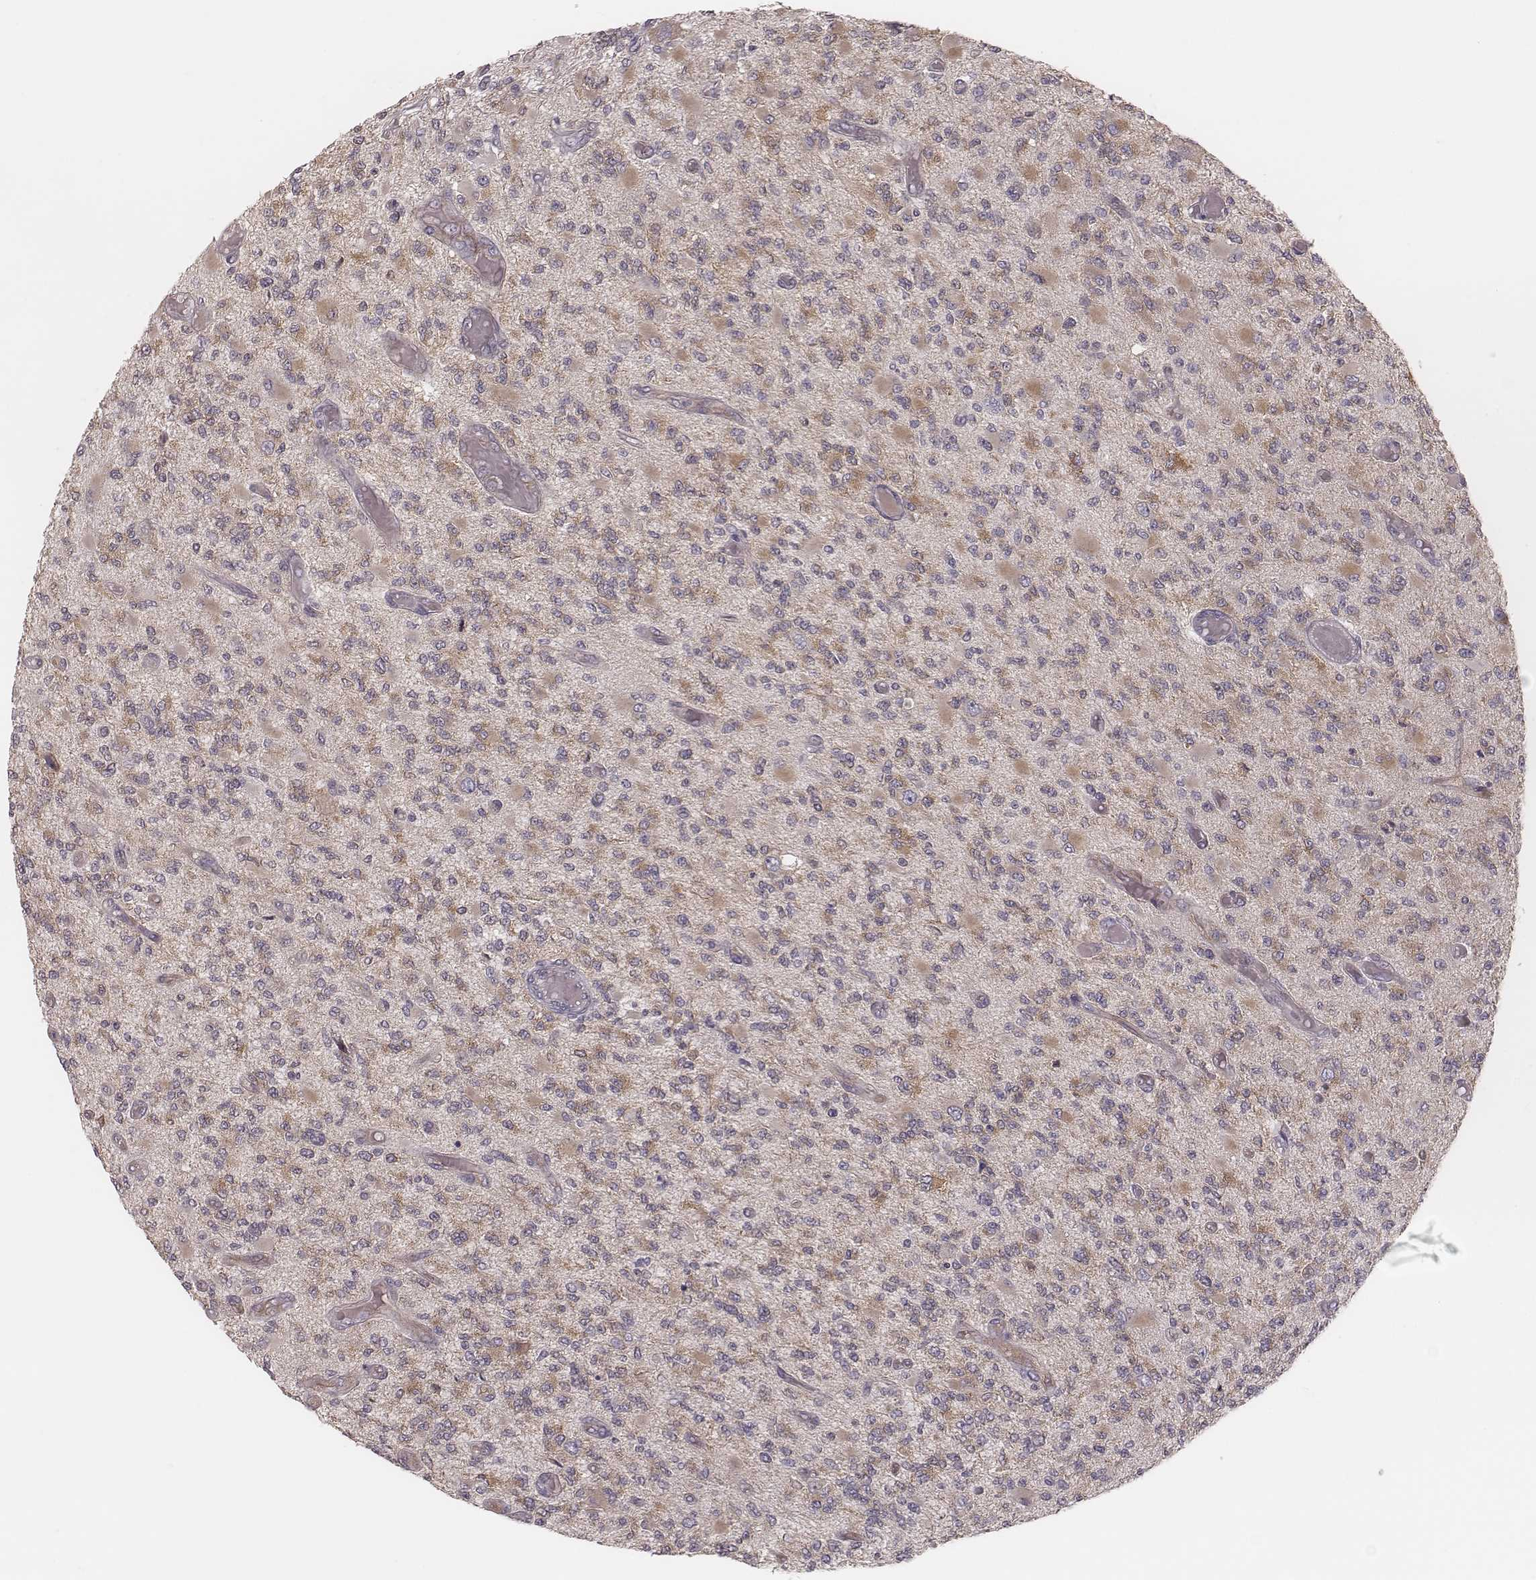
{"staining": {"intensity": "weak", "quantity": ">75%", "location": "cytoplasmic/membranous"}, "tissue": "glioma", "cell_type": "Tumor cells", "image_type": "cancer", "snomed": [{"axis": "morphology", "description": "Glioma, malignant, High grade"}, {"axis": "topography", "description": "Brain"}], "caption": "Human malignant high-grade glioma stained for a protein (brown) shows weak cytoplasmic/membranous positive staining in approximately >75% of tumor cells.", "gene": "KIF5C", "patient": {"sex": "female", "age": 63}}